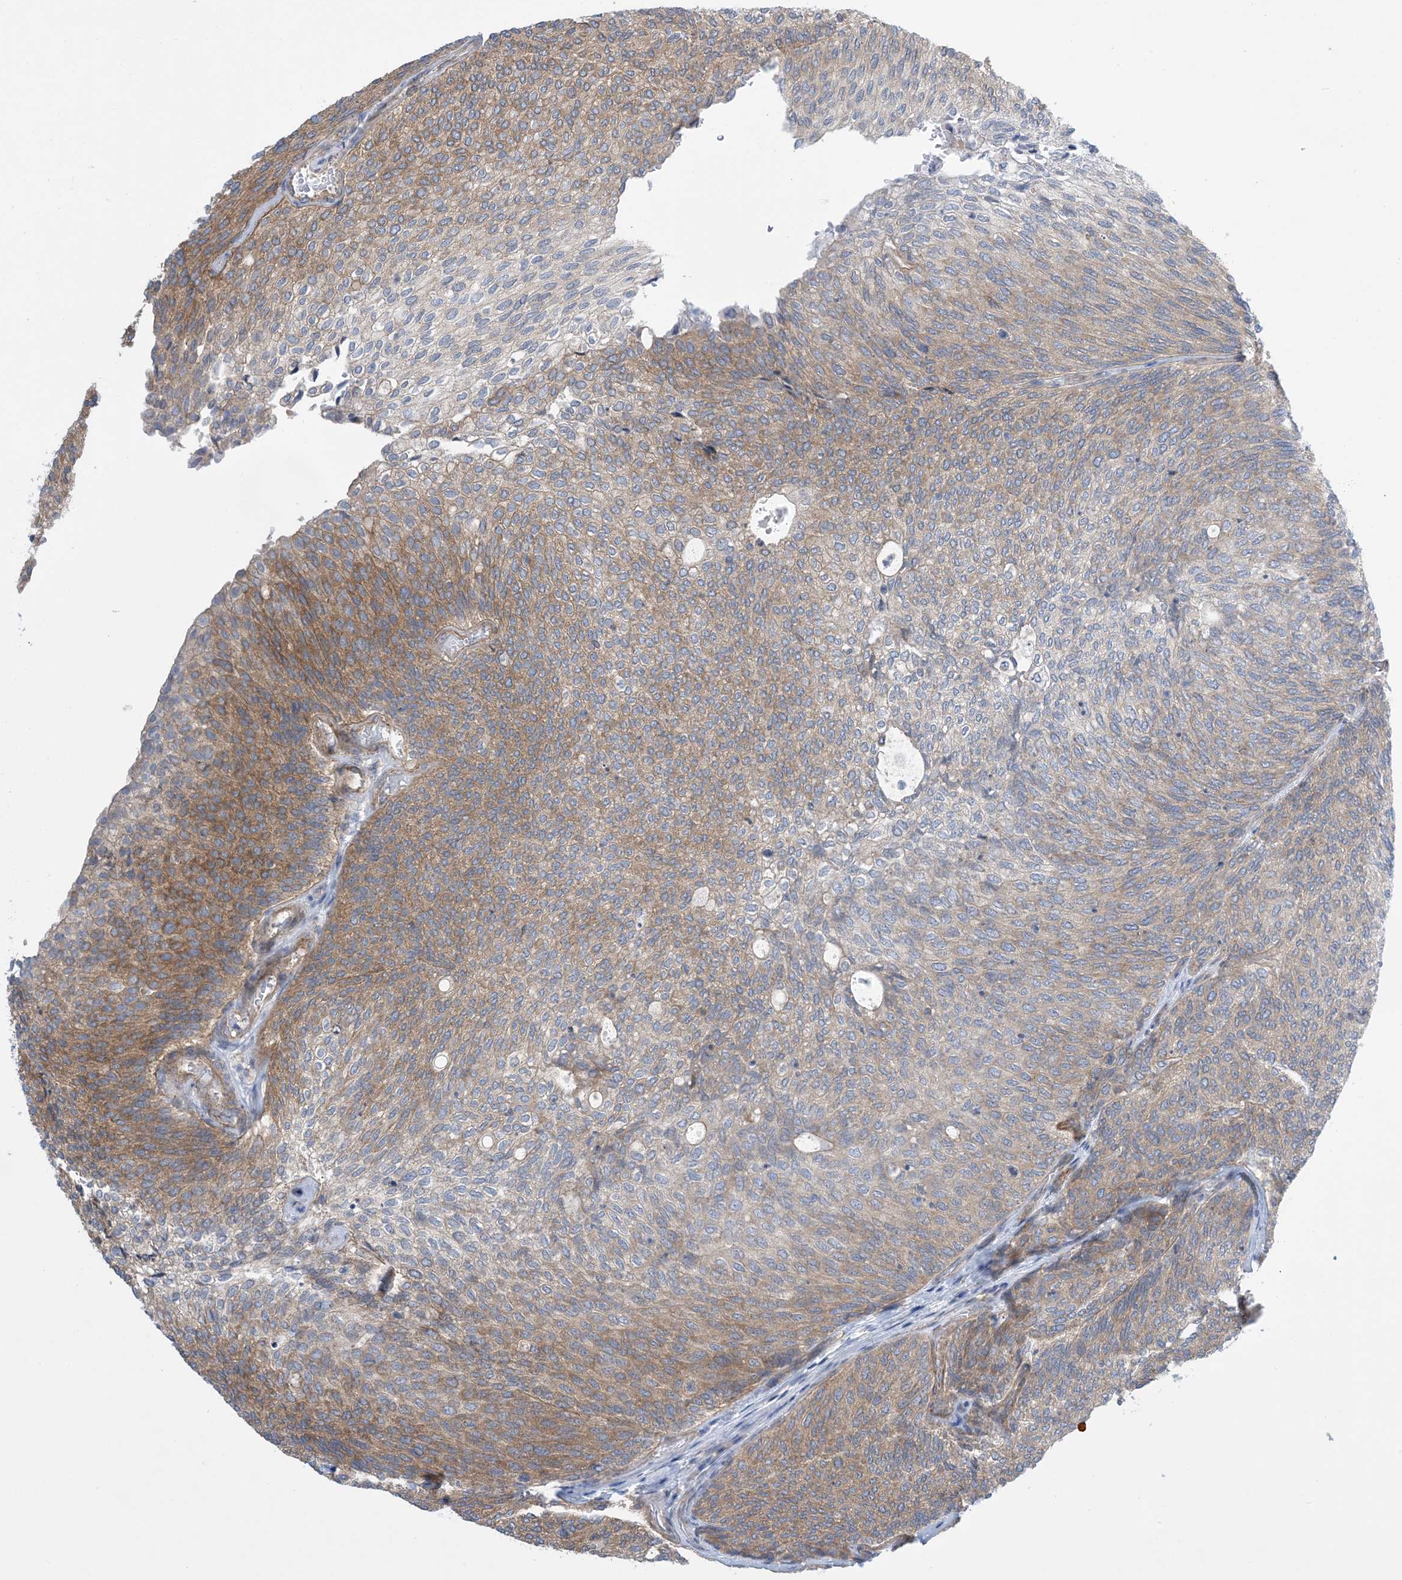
{"staining": {"intensity": "moderate", "quantity": "25%-75%", "location": "cytoplasmic/membranous"}, "tissue": "urothelial cancer", "cell_type": "Tumor cells", "image_type": "cancer", "snomed": [{"axis": "morphology", "description": "Urothelial carcinoma, Low grade"}, {"axis": "topography", "description": "Urinary bladder"}], "caption": "Immunohistochemistry staining of urothelial cancer, which reveals medium levels of moderate cytoplasmic/membranous expression in about 25%-75% of tumor cells indicating moderate cytoplasmic/membranous protein positivity. The staining was performed using DAB (brown) for protein detection and nuclei were counterstained in hematoxylin (blue).", "gene": "EHBP1", "patient": {"sex": "female", "age": 79}}